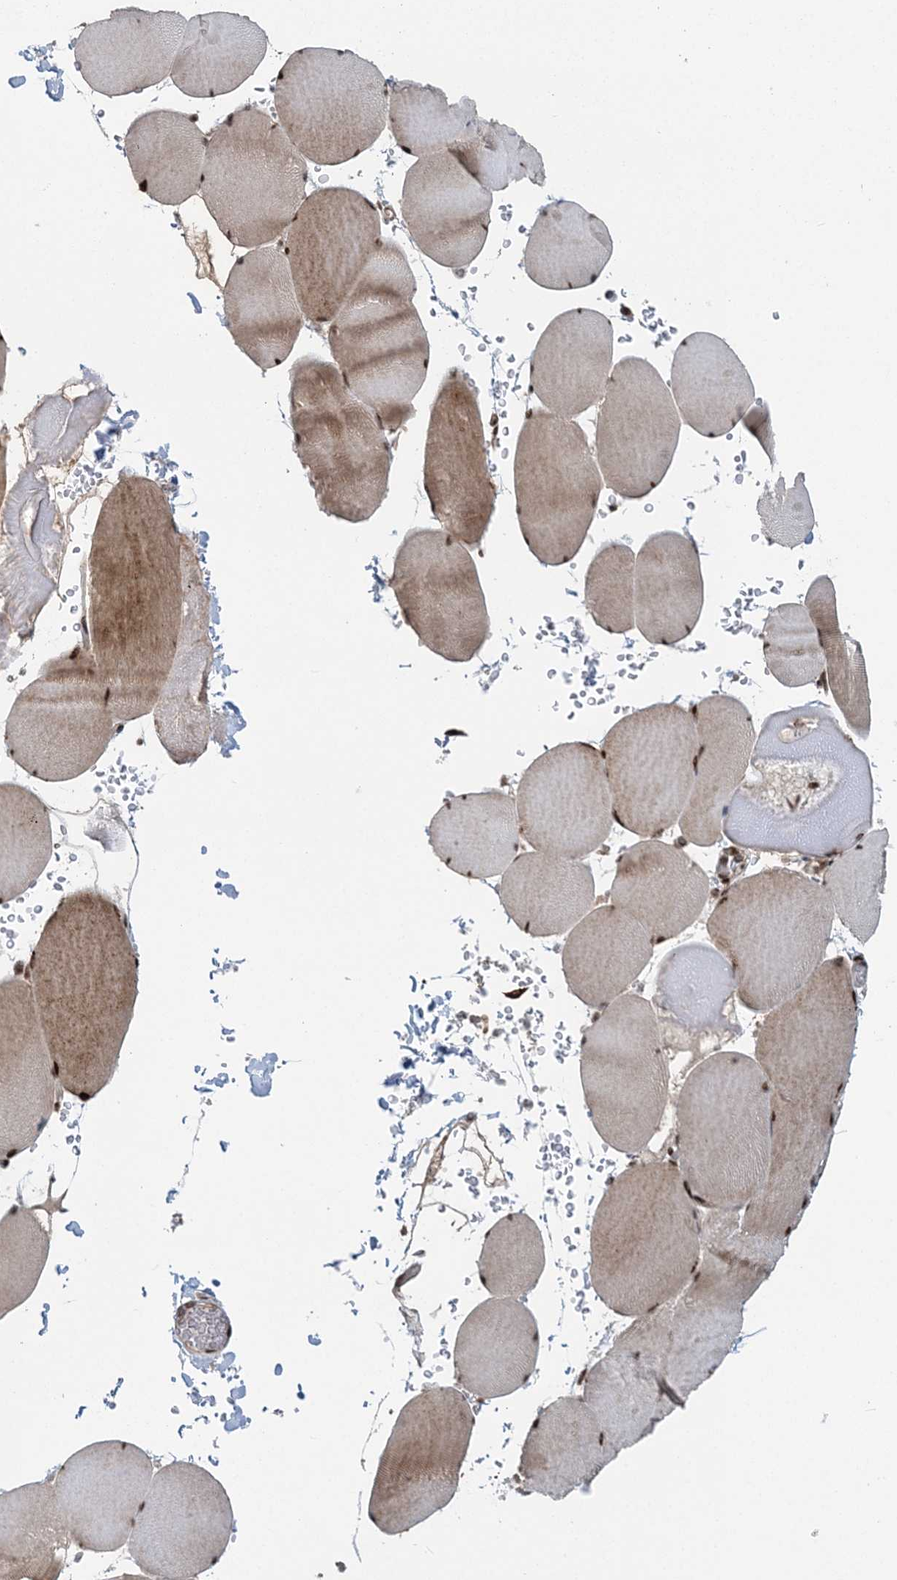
{"staining": {"intensity": "strong", "quantity": ">75%", "location": "cytoplasmic/membranous,nuclear"}, "tissue": "skeletal muscle", "cell_type": "Myocytes", "image_type": "normal", "snomed": [{"axis": "morphology", "description": "Normal tissue, NOS"}, {"axis": "topography", "description": "Skeletal muscle"}, {"axis": "topography", "description": "Head-Neck"}], "caption": "Normal skeletal muscle displays strong cytoplasmic/membranous,nuclear staining in approximately >75% of myocytes, visualized by immunohistochemistry.", "gene": "CWC22", "patient": {"sex": "male", "age": 66}}